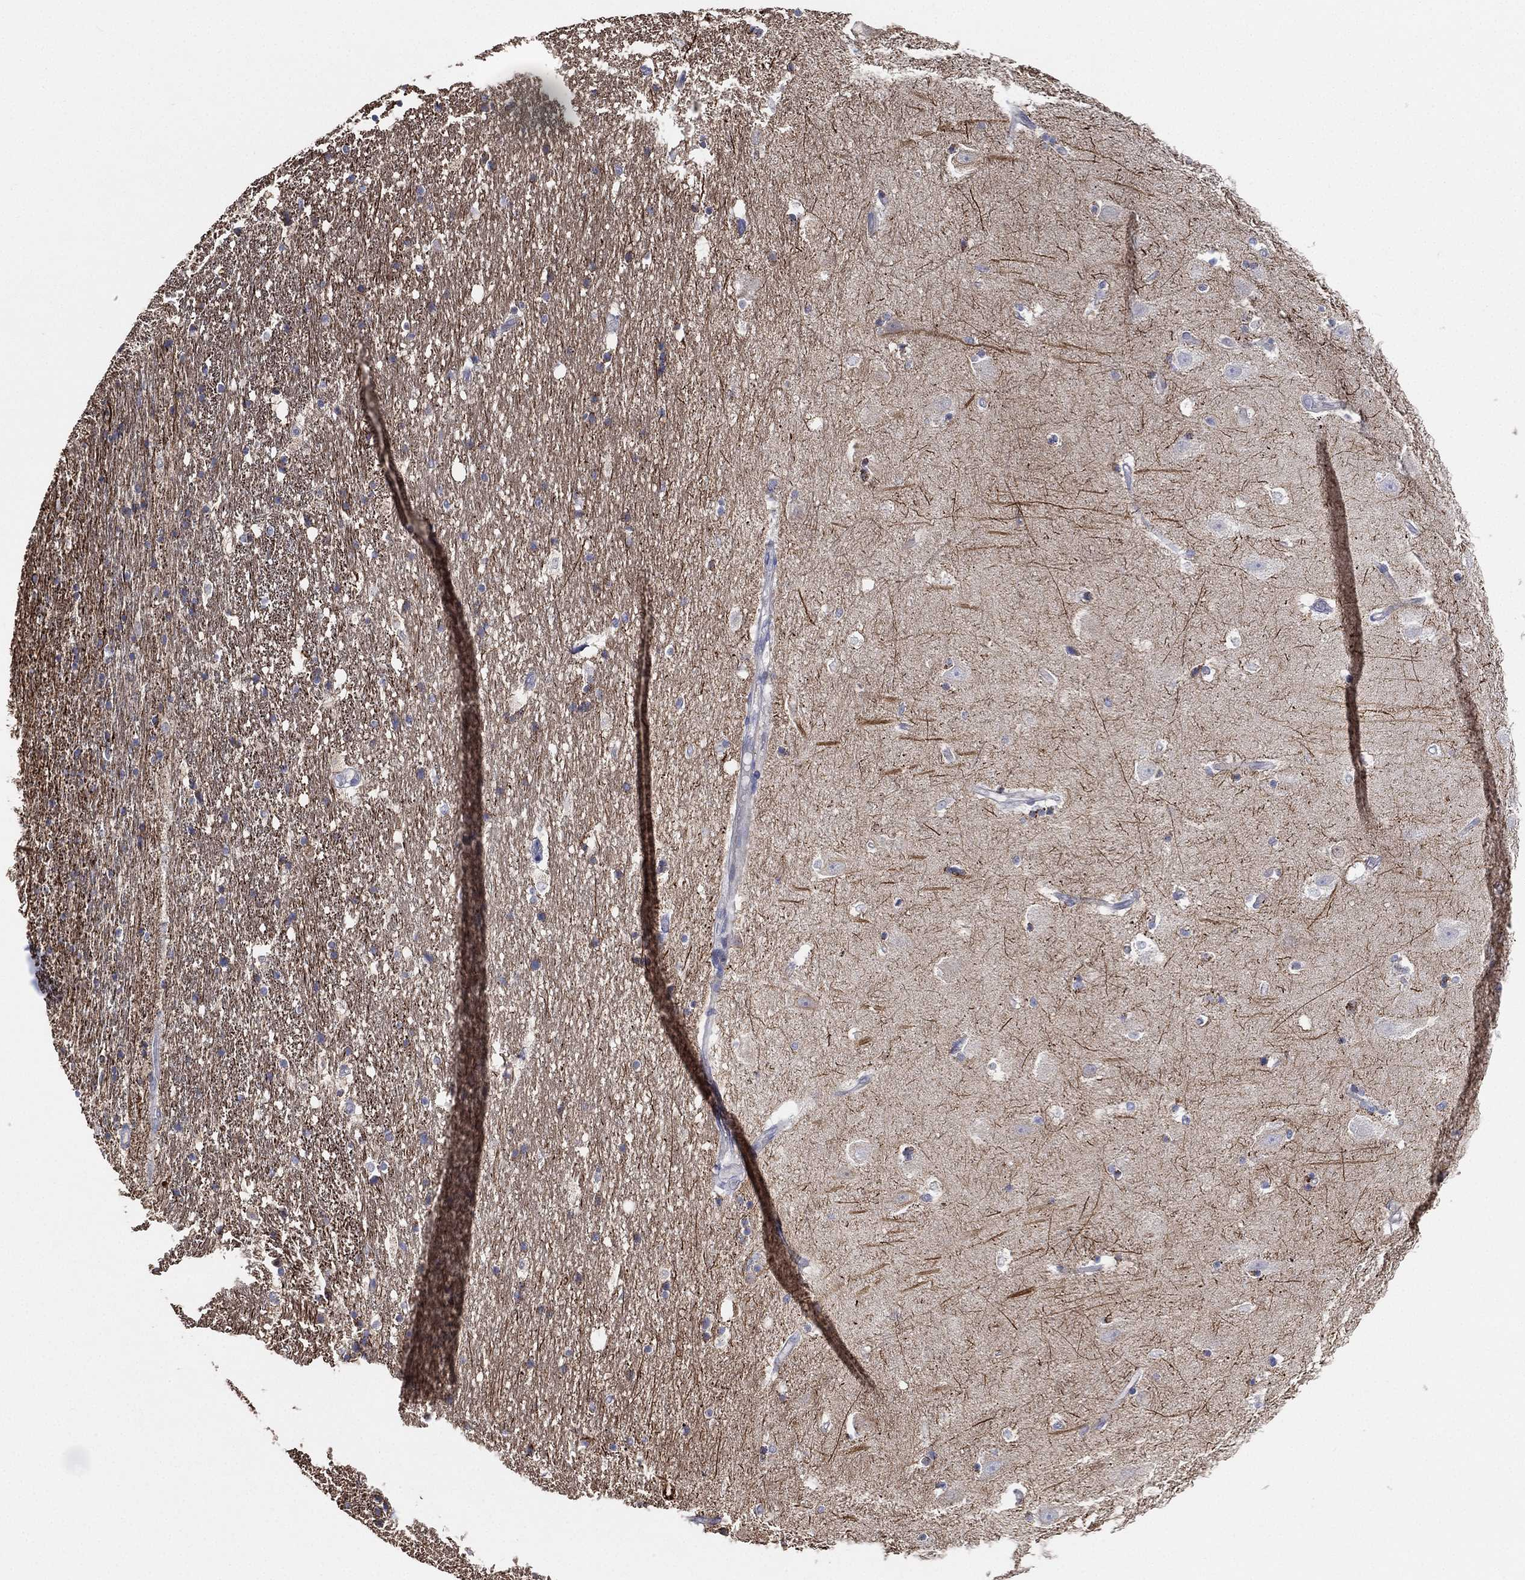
{"staining": {"intensity": "negative", "quantity": "none", "location": "none"}, "tissue": "hippocampus", "cell_type": "Glial cells", "image_type": "normal", "snomed": [{"axis": "morphology", "description": "Normal tissue, NOS"}, {"axis": "topography", "description": "Hippocampus"}], "caption": "Histopathology image shows no protein positivity in glial cells of unremarkable hippocampus. (DAB IHC, high magnification).", "gene": "INA", "patient": {"sex": "male", "age": 49}}